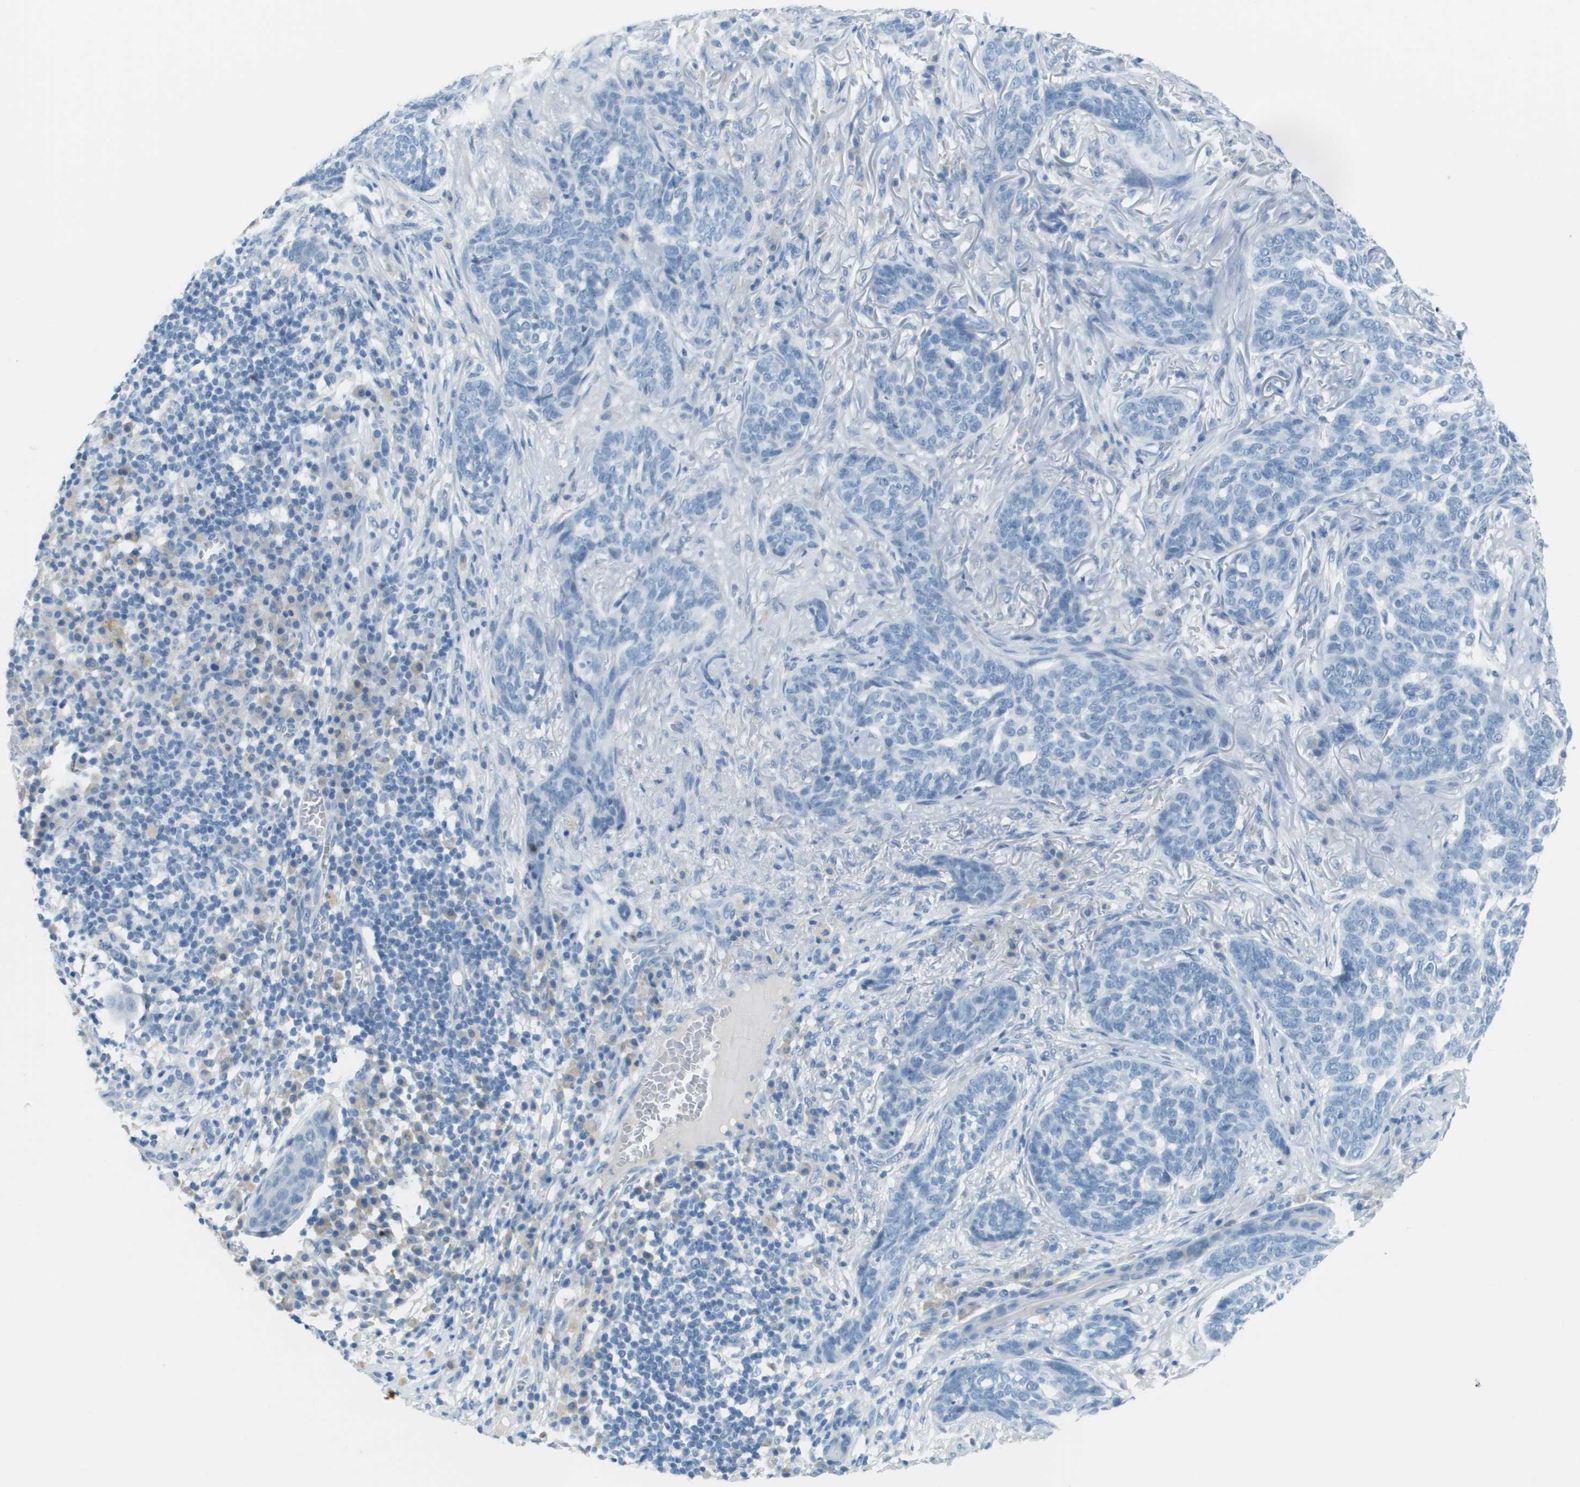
{"staining": {"intensity": "negative", "quantity": "none", "location": "none"}, "tissue": "skin cancer", "cell_type": "Tumor cells", "image_type": "cancer", "snomed": [{"axis": "morphology", "description": "Basal cell carcinoma"}, {"axis": "topography", "description": "Skin"}], "caption": "Immunohistochemical staining of human basal cell carcinoma (skin) shows no significant expression in tumor cells.", "gene": "PTGDR2", "patient": {"sex": "male", "age": 85}}